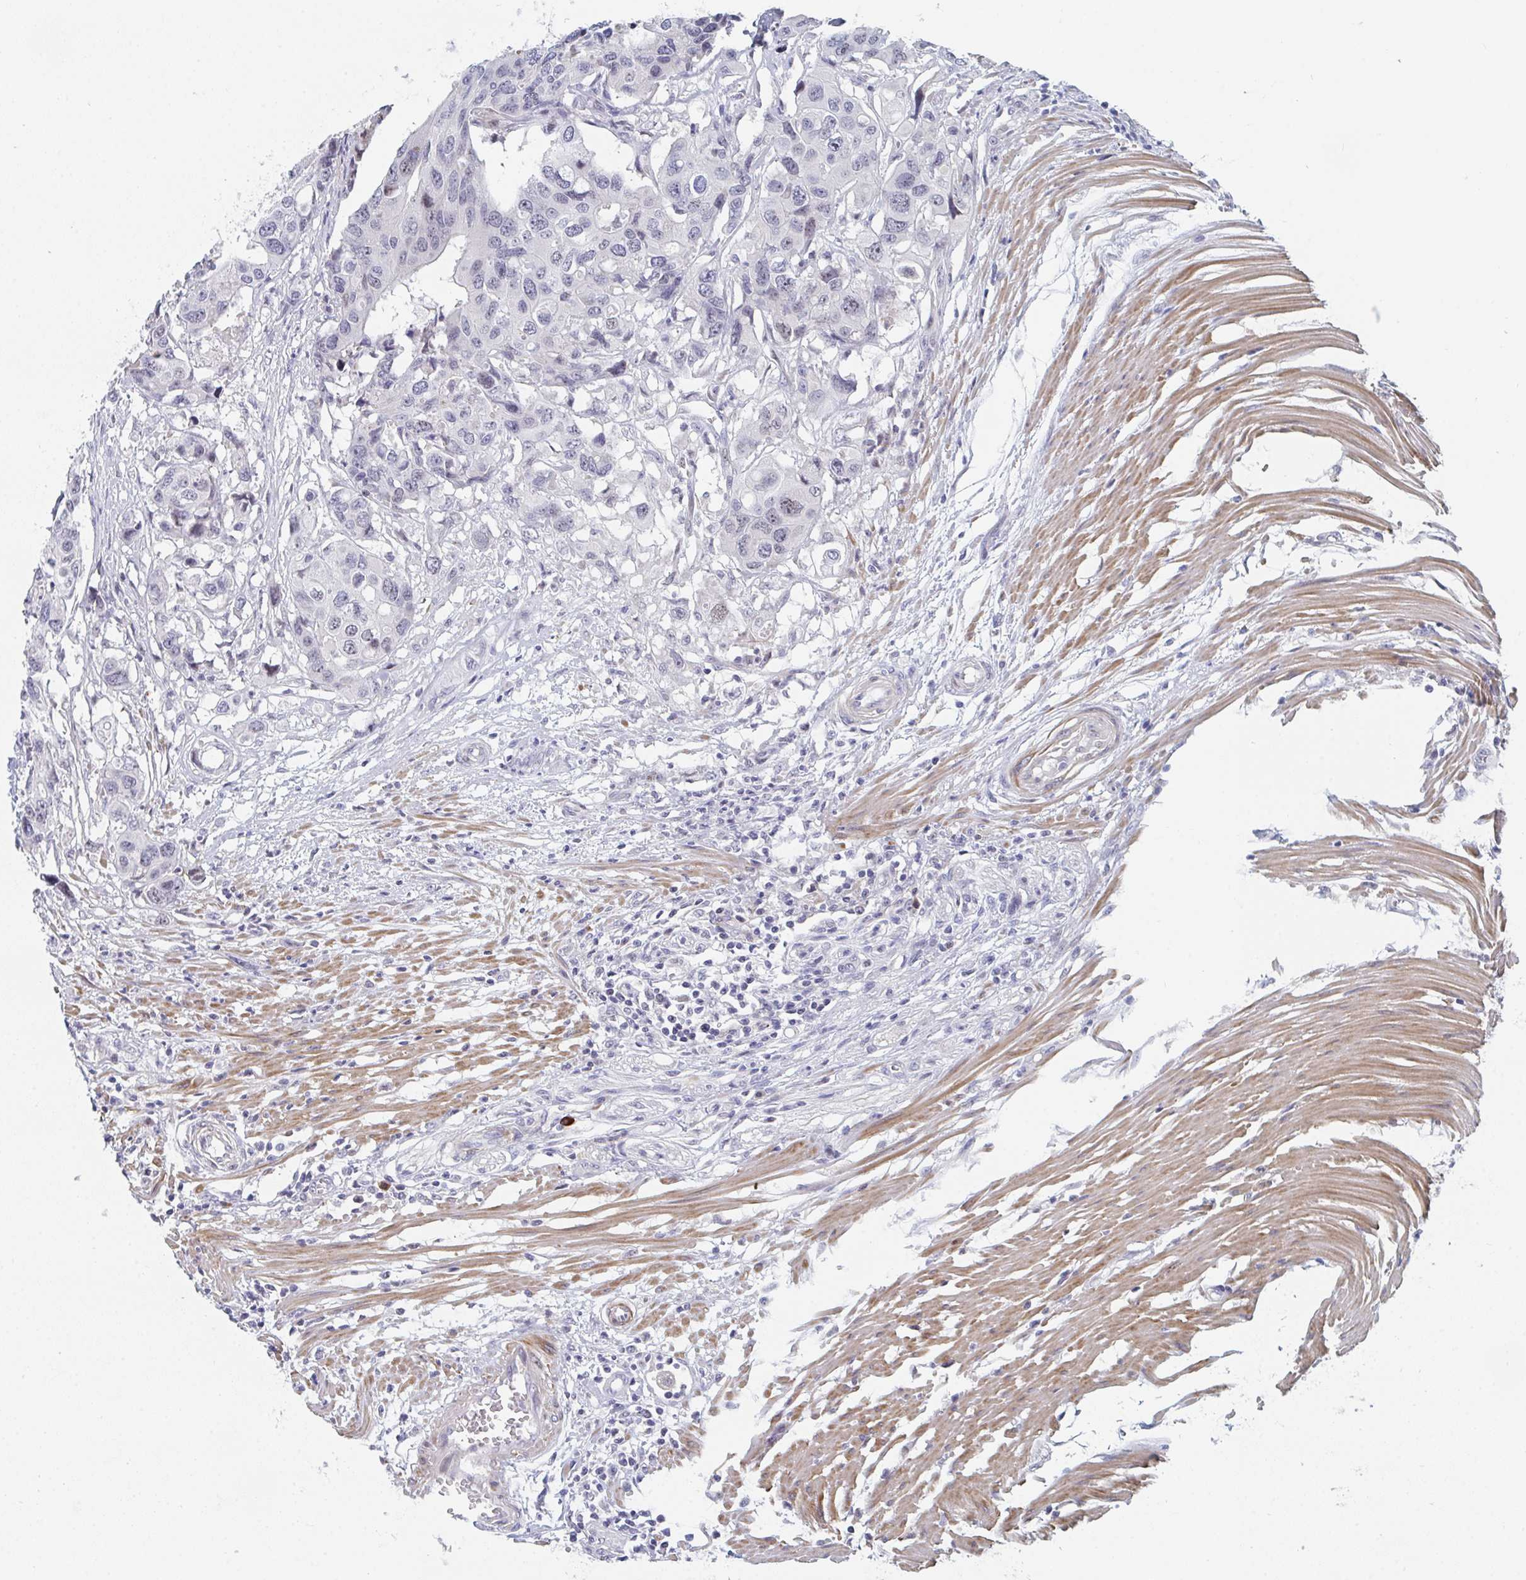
{"staining": {"intensity": "negative", "quantity": "none", "location": "none"}, "tissue": "colorectal cancer", "cell_type": "Tumor cells", "image_type": "cancer", "snomed": [{"axis": "morphology", "description": "Adenocarcinoma, NOS"}, {"axis": "topography", "description": "Colon"}], "caption": "Immunohistochemistry (IHC) of human colorectal cancer shows no expression in tumor cells. The staining was performed using DAB to visualize the protein expression in brown, while the nuclei were stained in blue with hematoxylin (Magnification: 20x).", "gene": "CENPT", "patient": {"sex": "male", "age": 77}}